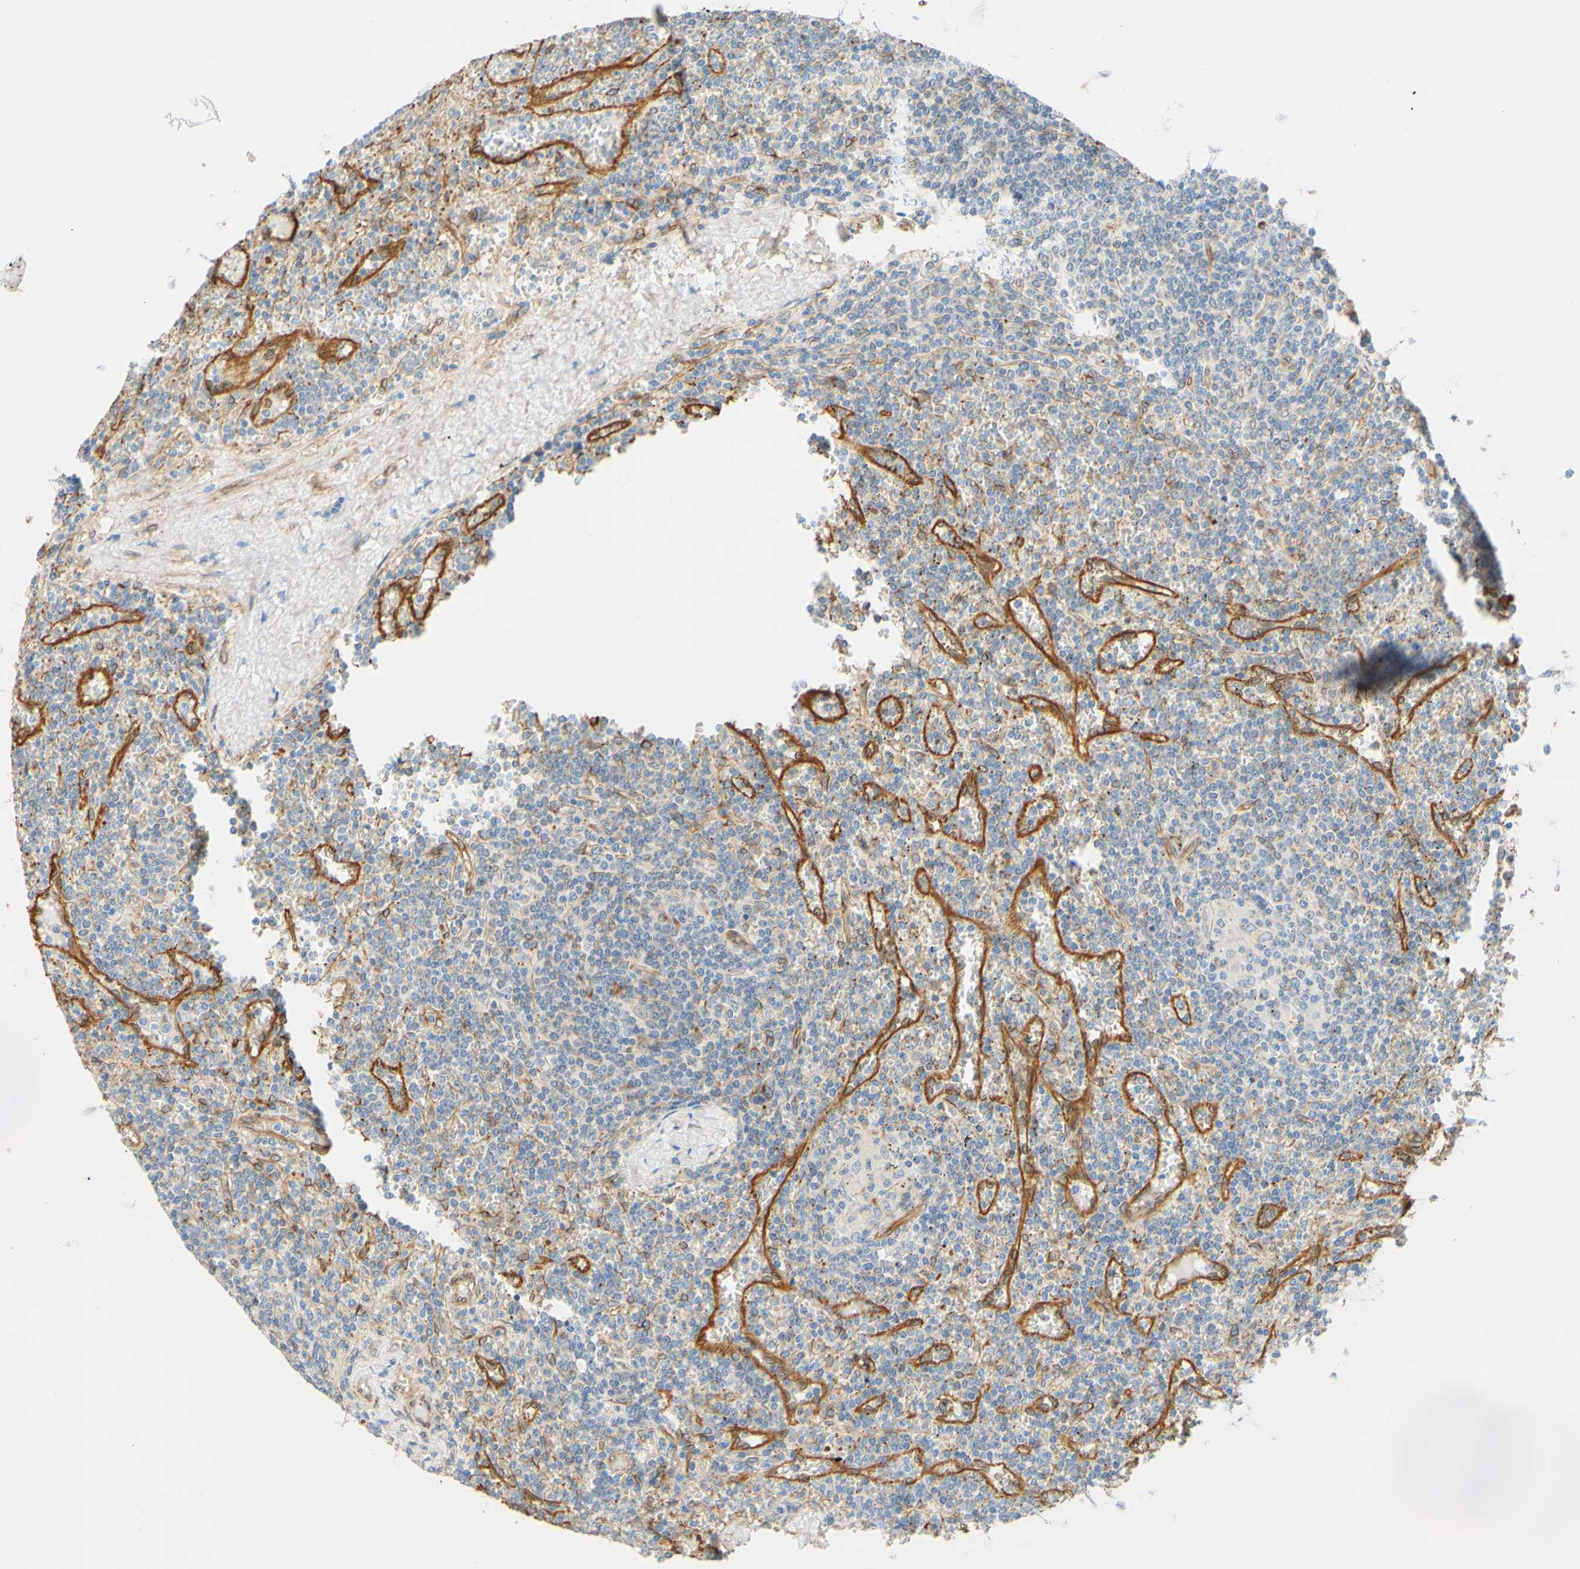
{"staining": {"intensity": "negative", "quantity": "none", "location": "none"}, "tissue": "lymphoma", "cell_type": "Tumor cells", "image_type": "cancer", "snomed": [{"axis": "morphology", "description": "Malignant lymphoma, non-Hodgkin's type, Low grade"}, {"axis": "topography", "description": "Spleen"}], "caption": "Human lymphoma stained for a protein using IHC displays no expression in tumor cells.", "gene": "ENDOD1", "patient": {"sex": "female", "age": 19}}